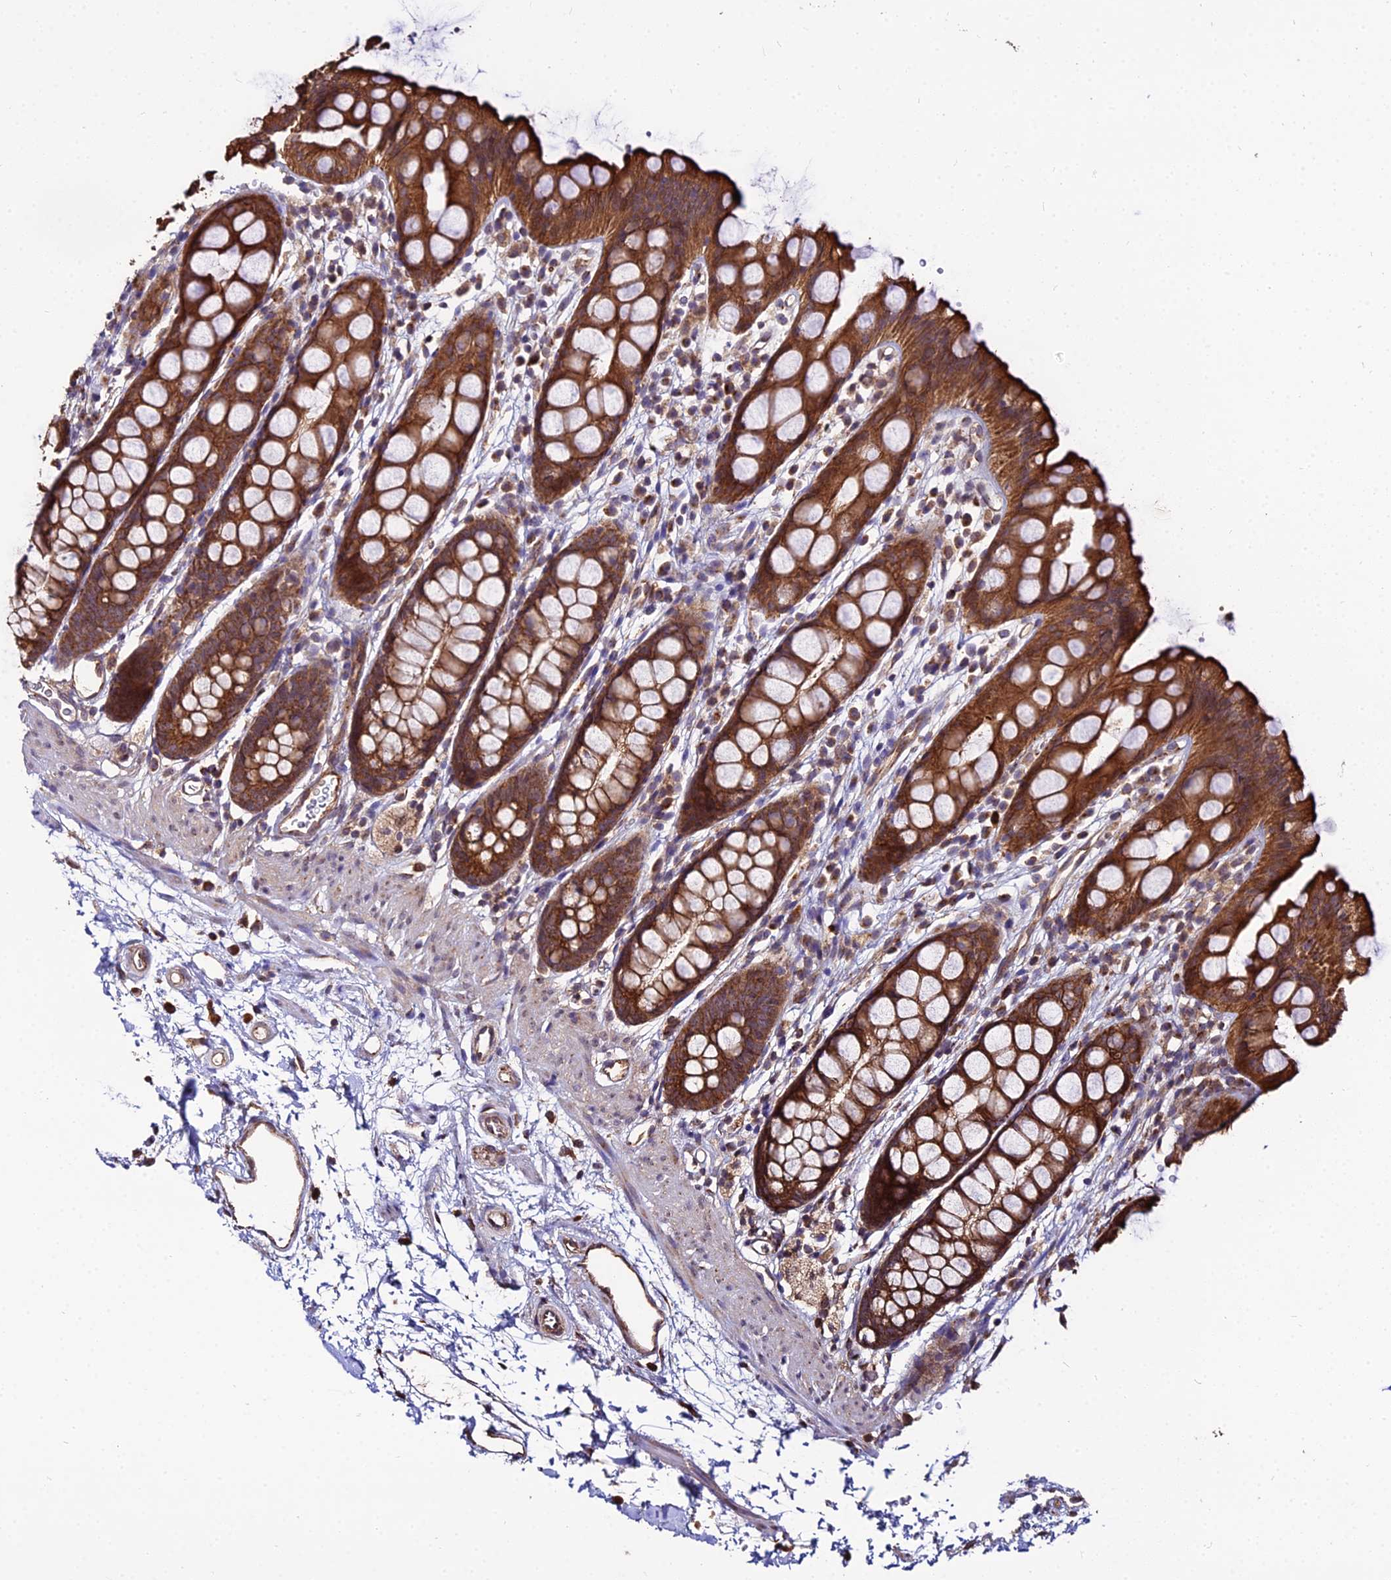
{"staining": {"intensity": "strong", "quantity": ">75%", "location": "cytoplasmic/membranous"}, "tissue": "rectum", "cell_type": "Glandular cells", "image_type": "normal", "snomed": [{"axis": "morphology", "description": "Normal tissue, NOS"}, {"axis": "topography", "description": "Rectum"}], "caption": "Glandular cells reveal high levels of strong cytoplasmic/membranous staining in approximately >75% of cells in normal human rectum.", "gene": "ENSG00000258465", "patient": {"sex": "female", "age": 65}}